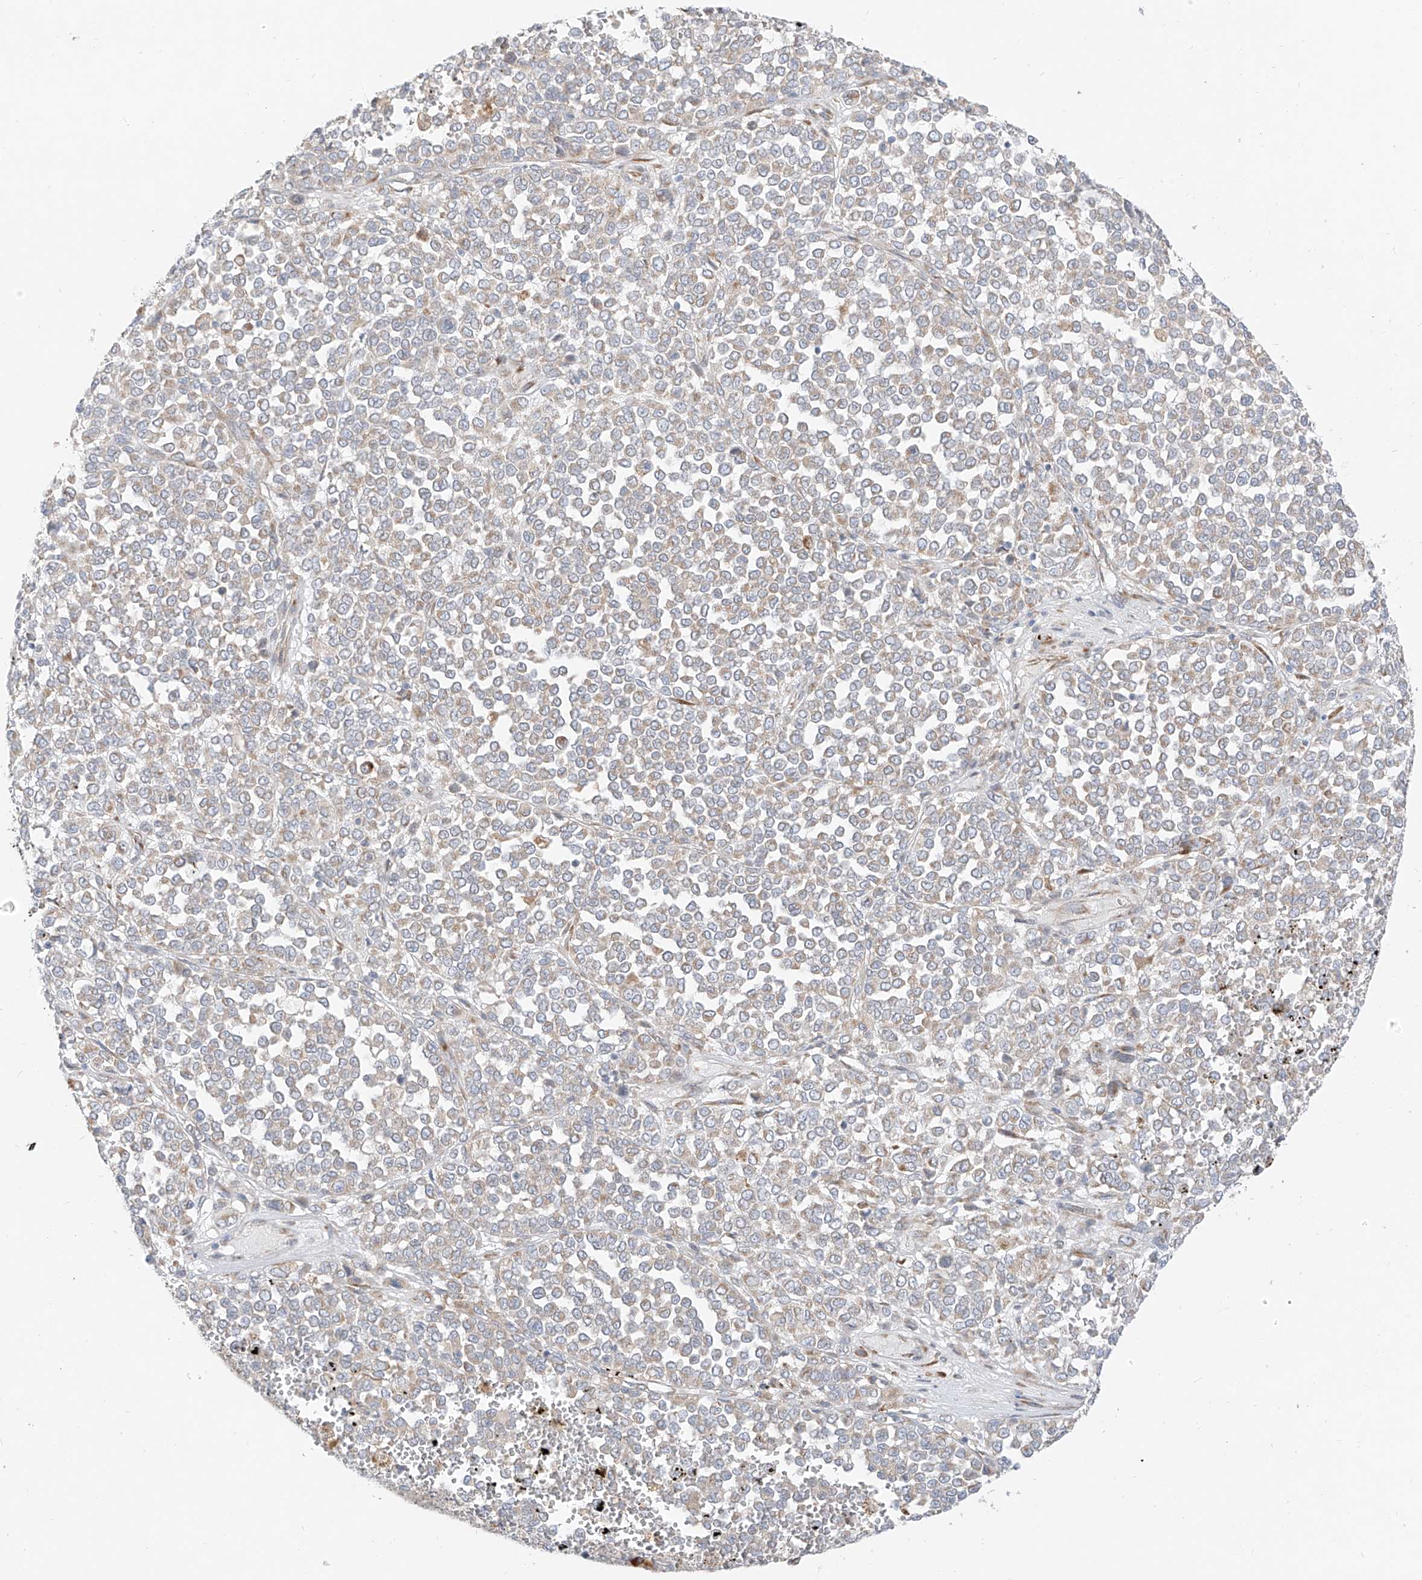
{"staining": {"intensity": "weak", "quantity": "25%-75%", "location": "cytoplasmic/membranous"}, "tissue": "melanoma", "cell_type": "Tumor cells", "image_type": "cancer", "snomed": [{"axis": "morphology", "description": "Malignant melanoma, Metastatic site"}, {"axis": "topography", "description": "Pancreas"}], "caption": "A micrograph of malignant melanoma (metastatic site) stained for a protein exhibits weak cytoplasmic/membranous brown staining in tumor cells.", "gene": "STT3A", "patient": {"sex": "female", "age": 30}}